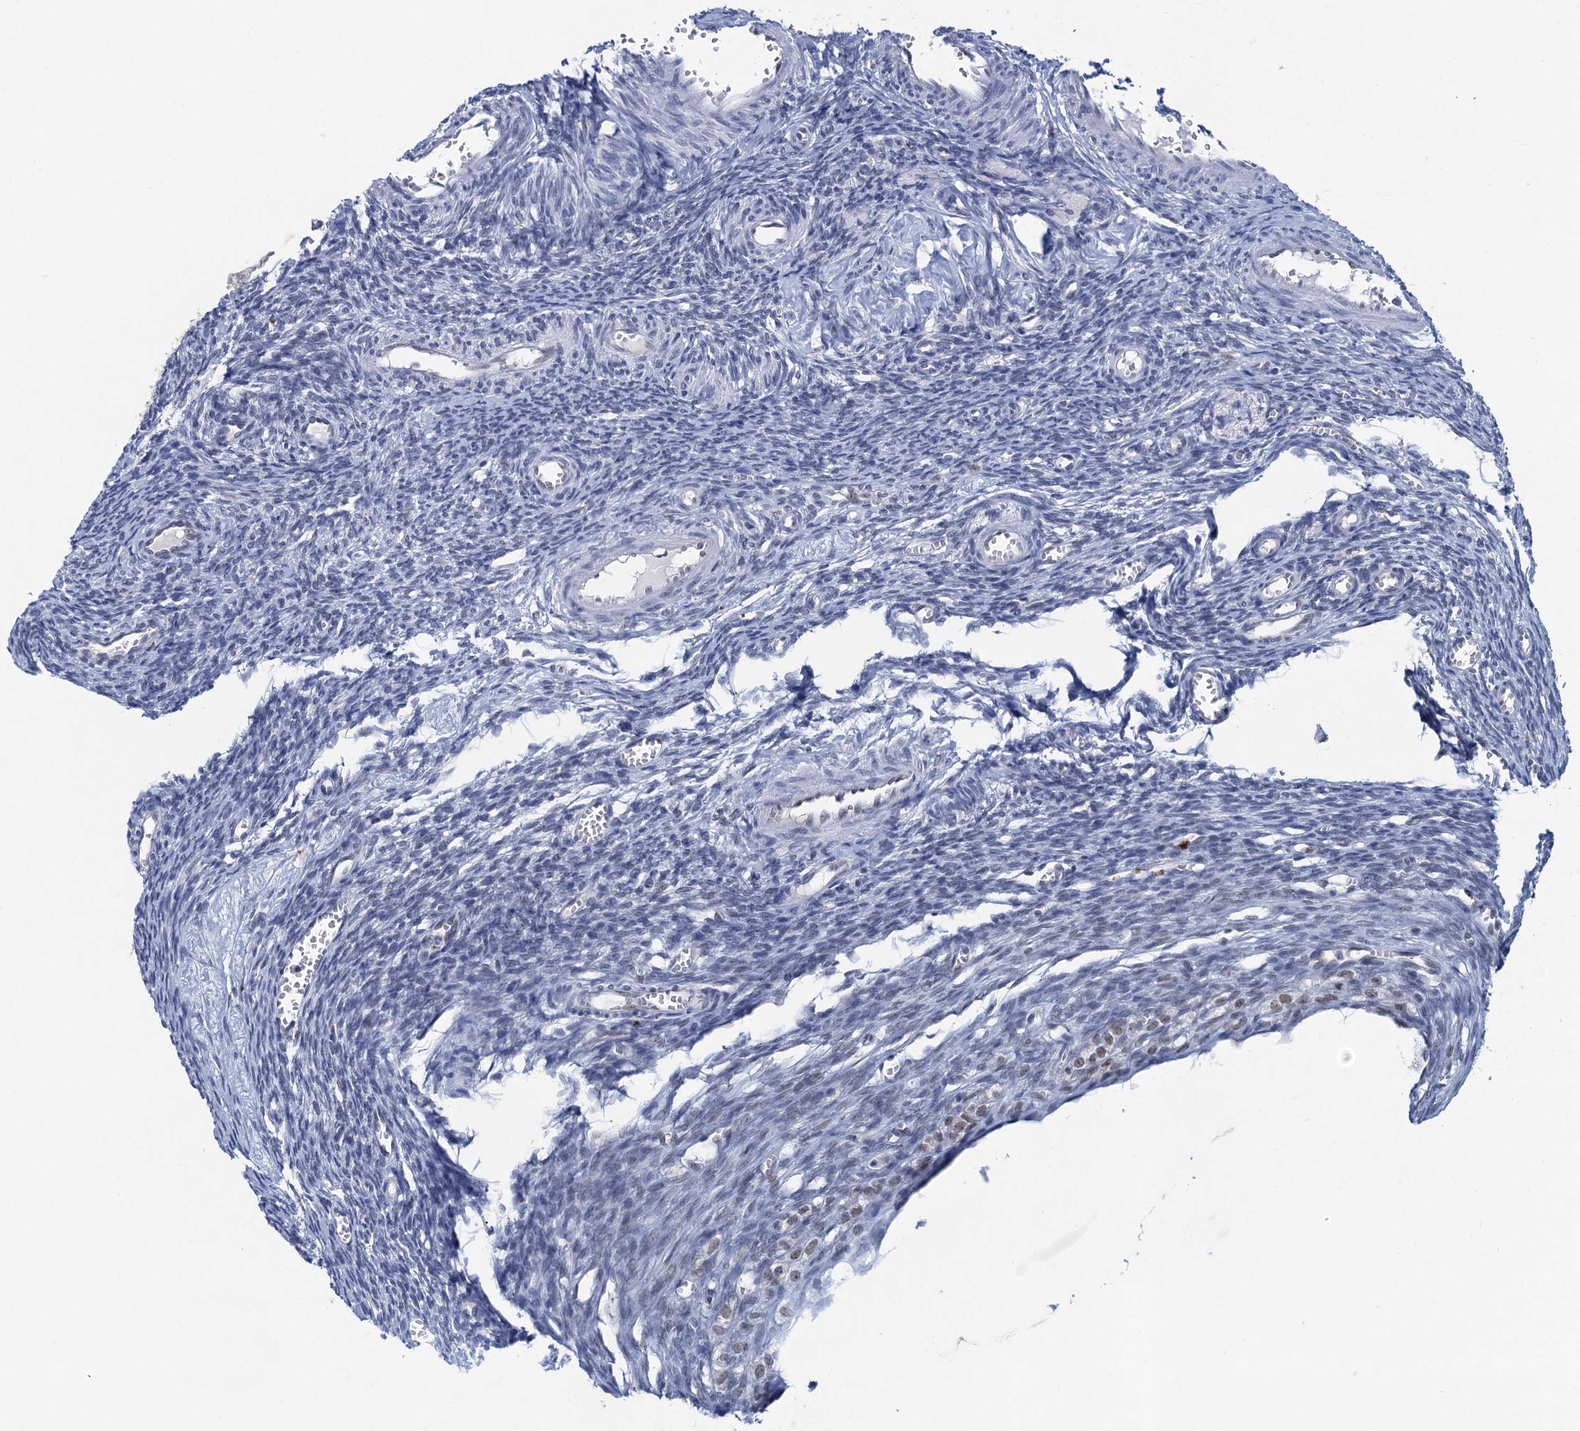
{"staining": {"intensity": "negative", "quantity": "none", "location": "none"}, "tissue": "ovary", "cell_type": "Ovarian stroma cells", "image_type": "normal", "snomed": [{"axis": "morphology", "description": "Normal tissue, NOS"}, {"axis": "topography", "description": "Ovary"}], "caption": "An image of ovary stained for a protein demonstrates no brown staining in ovarian stroma cells.", "gene": "ENSG00000230707", "patient": {"sex": "female", "age": 39}}